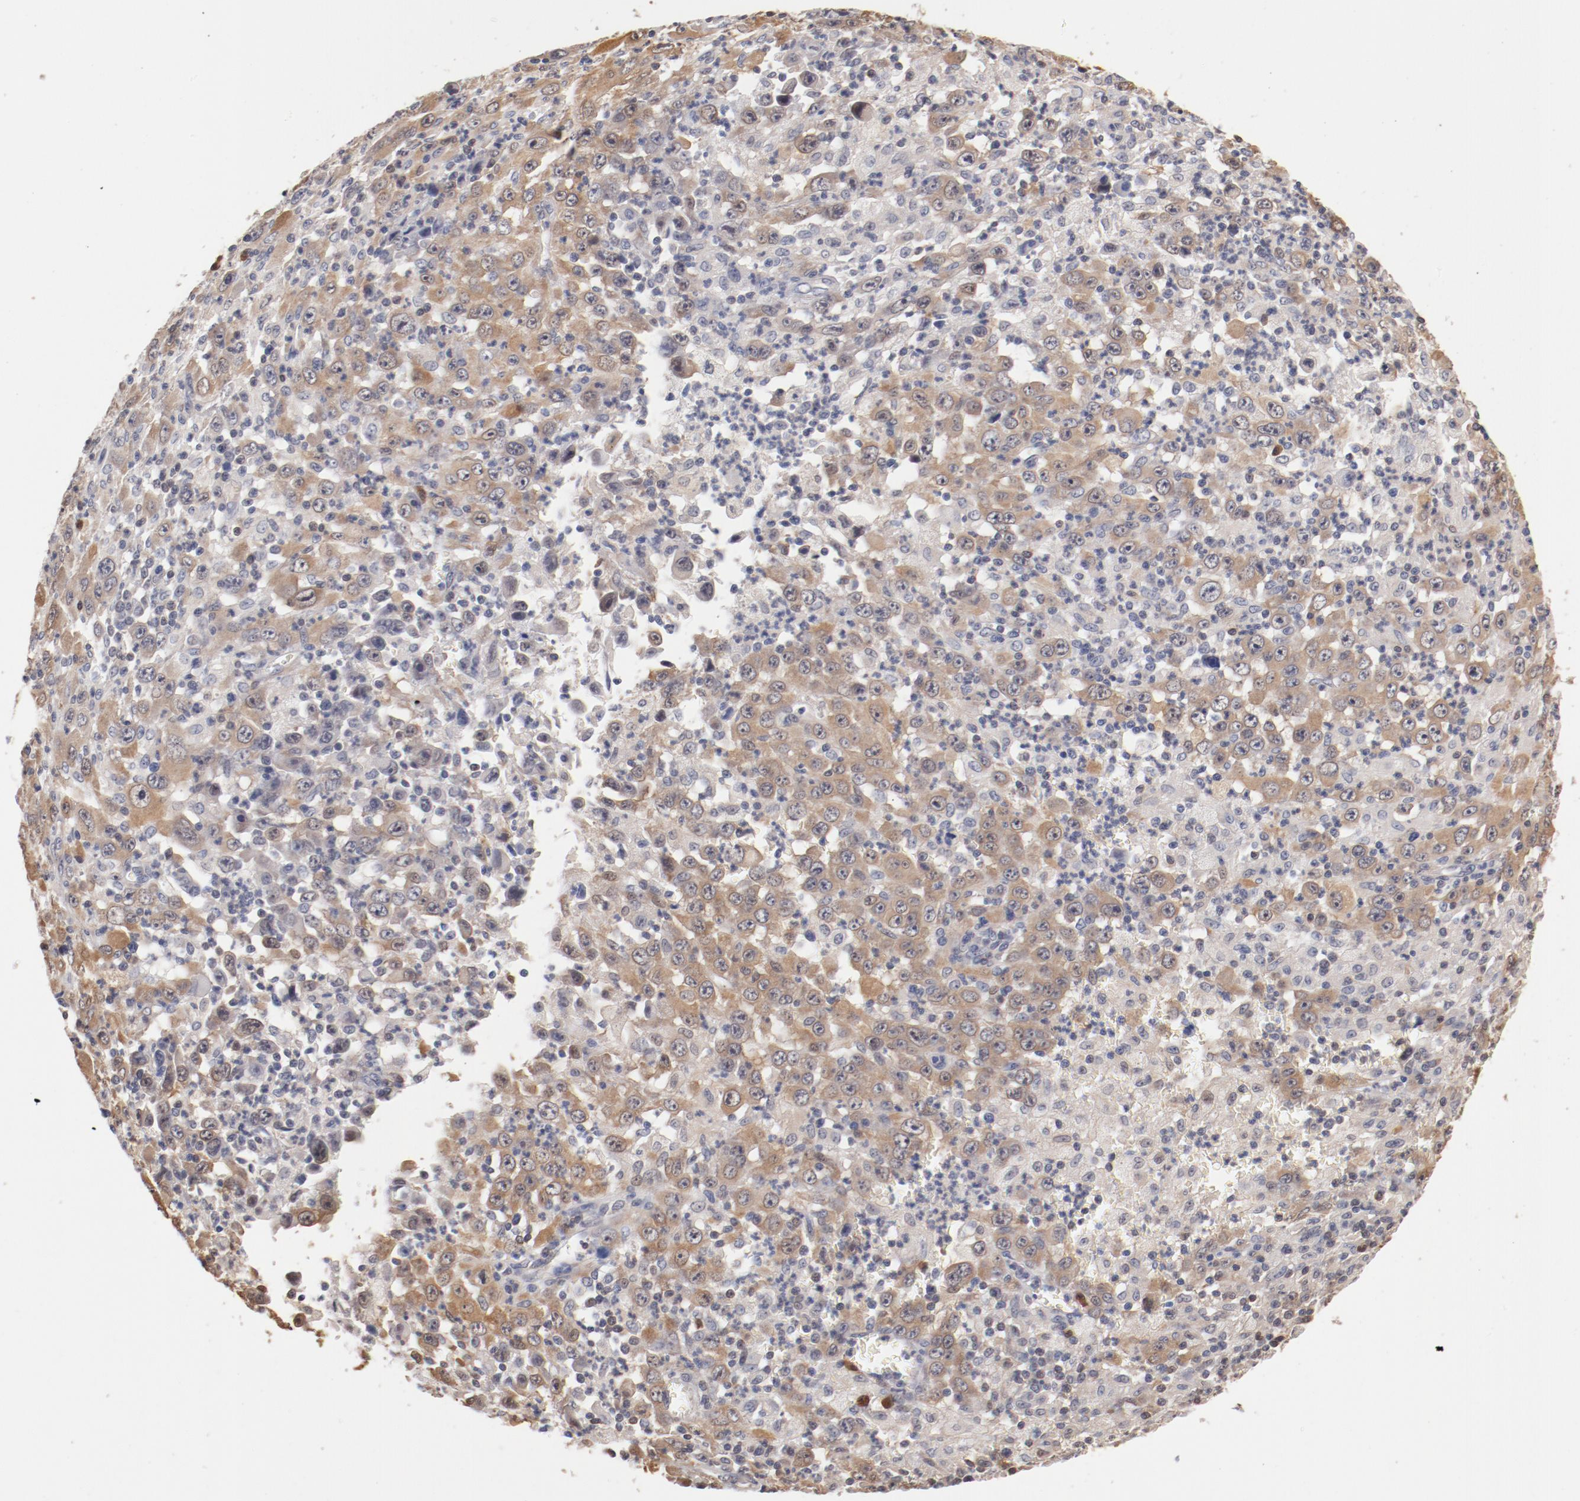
{"staining": {"intensity": "moderate", "quantity": "25%-75%", "location": "cytoplasmic/membranous"}, "tissue": "melanoma", "cell_type": "Tumor cells", "image_type": "cancer", "snomed": [{"axis": "morphology", "description": "Malignant melanoma, Metastatic site"}, {"axis": "topography", "description": "Skin"}], "caption": "An IHC histopathology image of tumor tissue is shown. Protein staining in brown labels moderate cytoplasmic/membranous positivity in melanoma within tumor cells.", "gene": "MIF", "patient": {"sex": "female", "age": 56}}